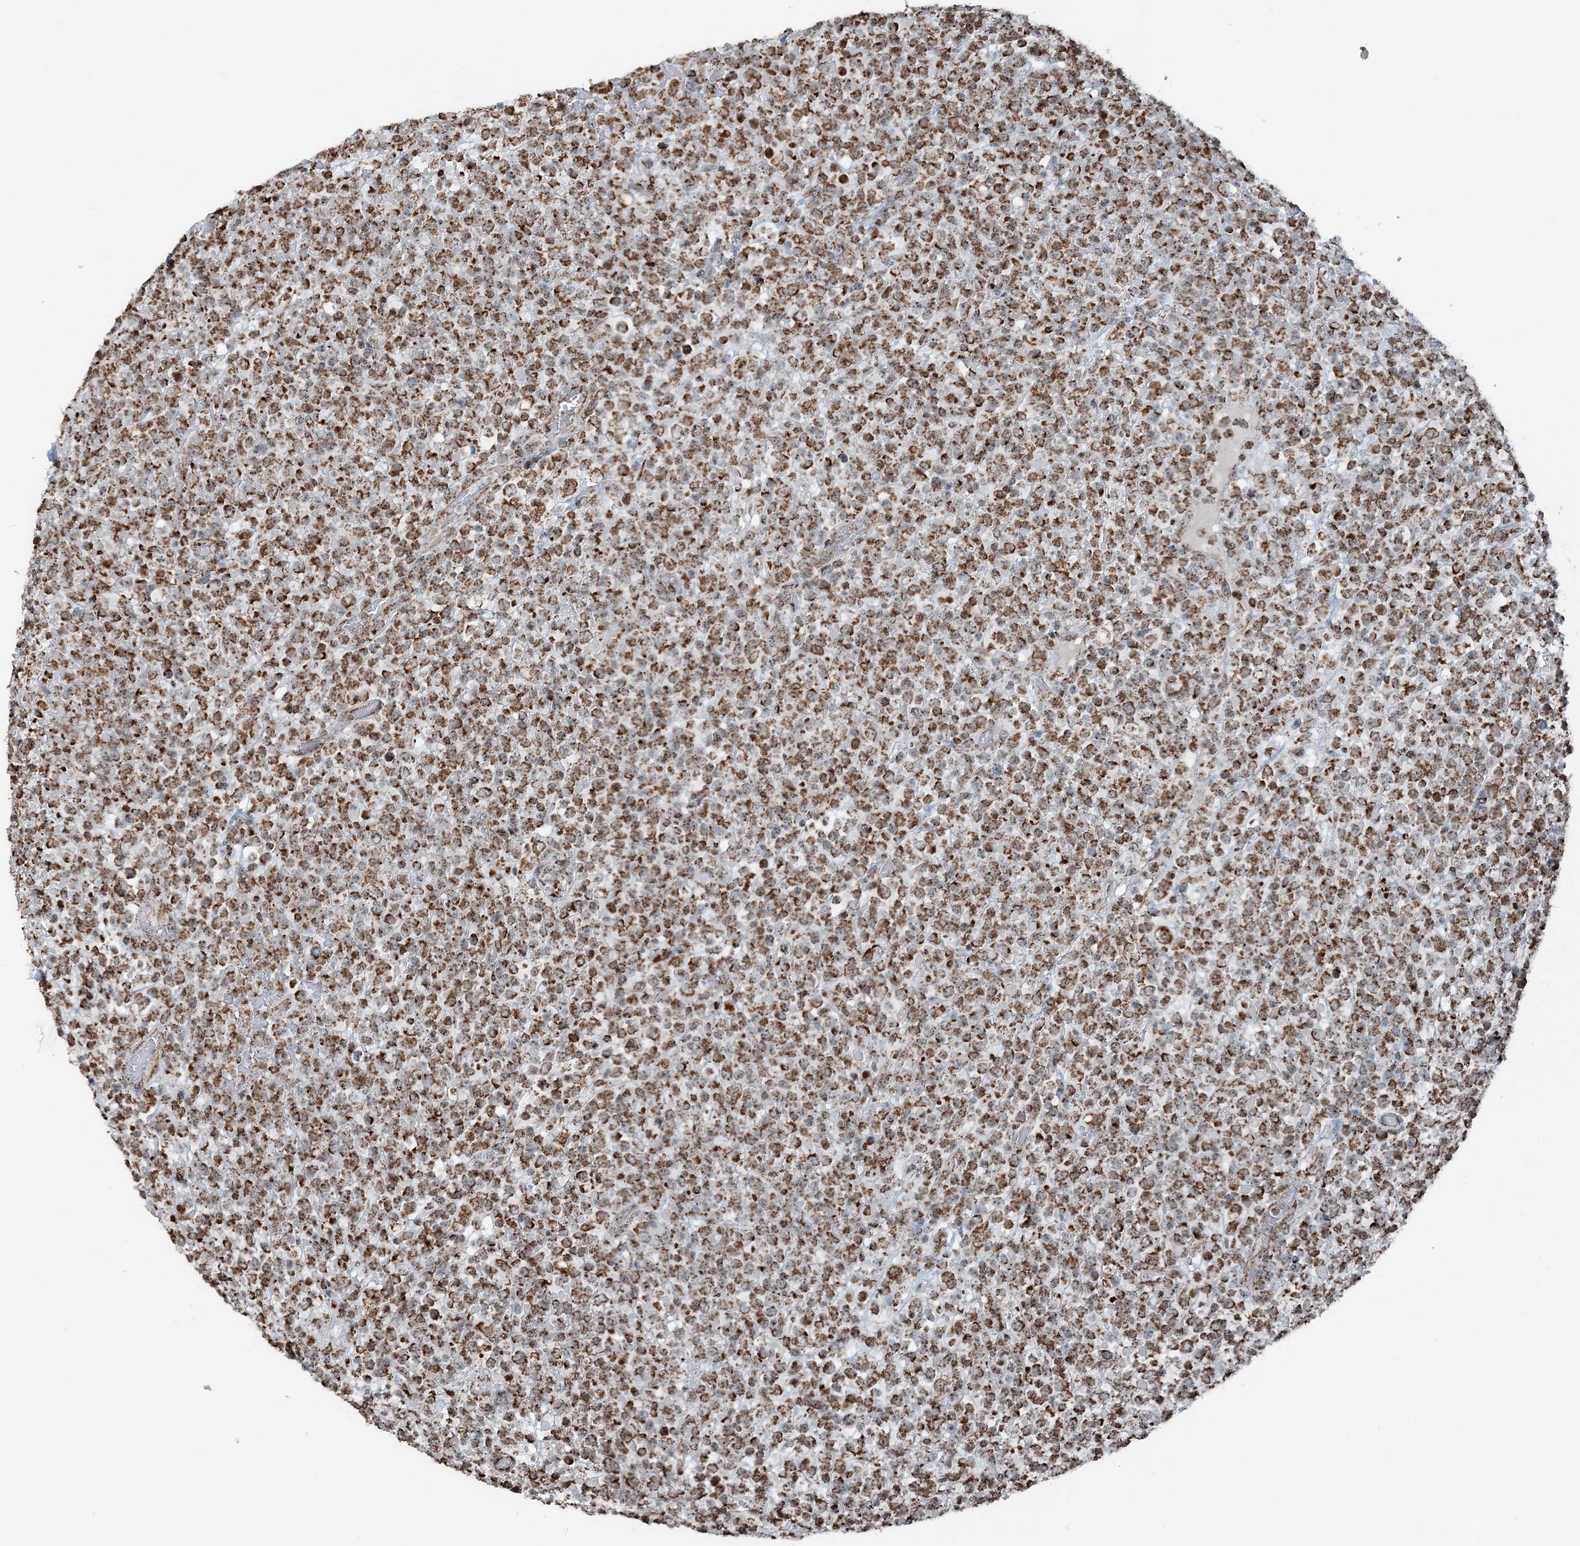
{"staining": {"intensity": "strong", "quantity": ">75%", "location": "cytoplasmic/membranous,nuclear"}, "tissue": "lymphoma", "cell_type": "Tumor cells", "image_type": "cancer", "snomed": [{"axis": "morphology", "description": "Malignant lymphoma, non-Hodgkin's type, High grade"}, {"axis": "topography", "description": "Colon"}], "caption": "IHC staining of high-grade malignant lymphoma, non-Hodgkin's type, which reveals high levels of strong cytoplasmic/membranous and nuclear expression in about >75% of tumor cells indicating strong cytoplasmic/membranous and nuclear protein positivity. The staining was performed using DAB (3,3'-diaminobenzidine) (brown) for protein detection and nuclei were counterstained in hematoxylin (blue).", "gene": "SUCLG1", "patient": {"sex": "female", "age": 53}}